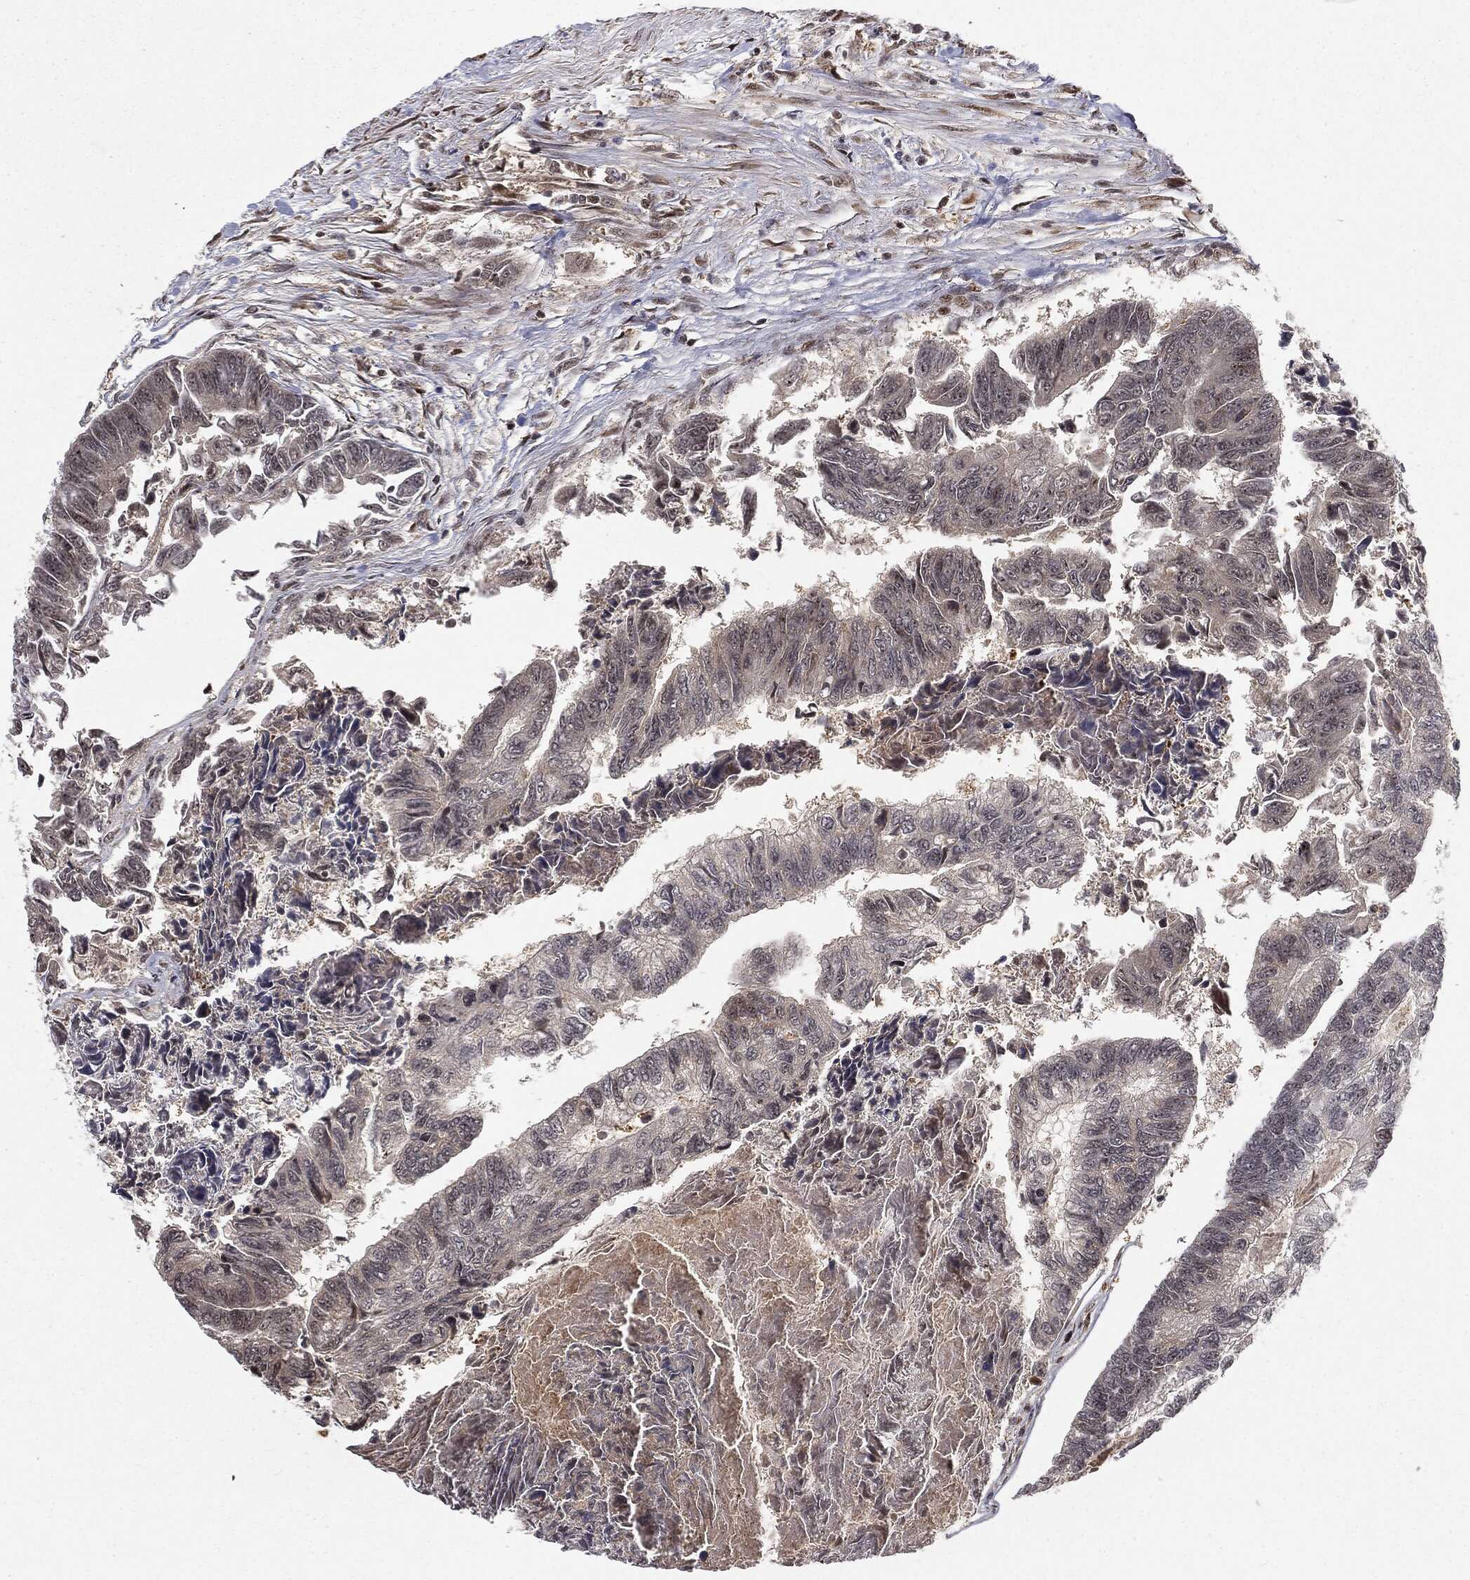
{"staining": {"intensity": "negative", "quantity": "none", "location": "none"}, "tissue": "colorectal cancer", "cell_type": "Tumor cells", "image_type": "cancer", "snomed": [{"axis": "morphology", "description": "Adenocarcinoma, NOS"}, {"axis": "topography", "description": "Colon"}], "caption": "Immunohistochemistry image of human colorectal cancer stained for a protein (brown), which demonstrates no staining in tumor cells.", "gene": "ZNHIT6", "patient": {"sex": "female", "age": 65}}